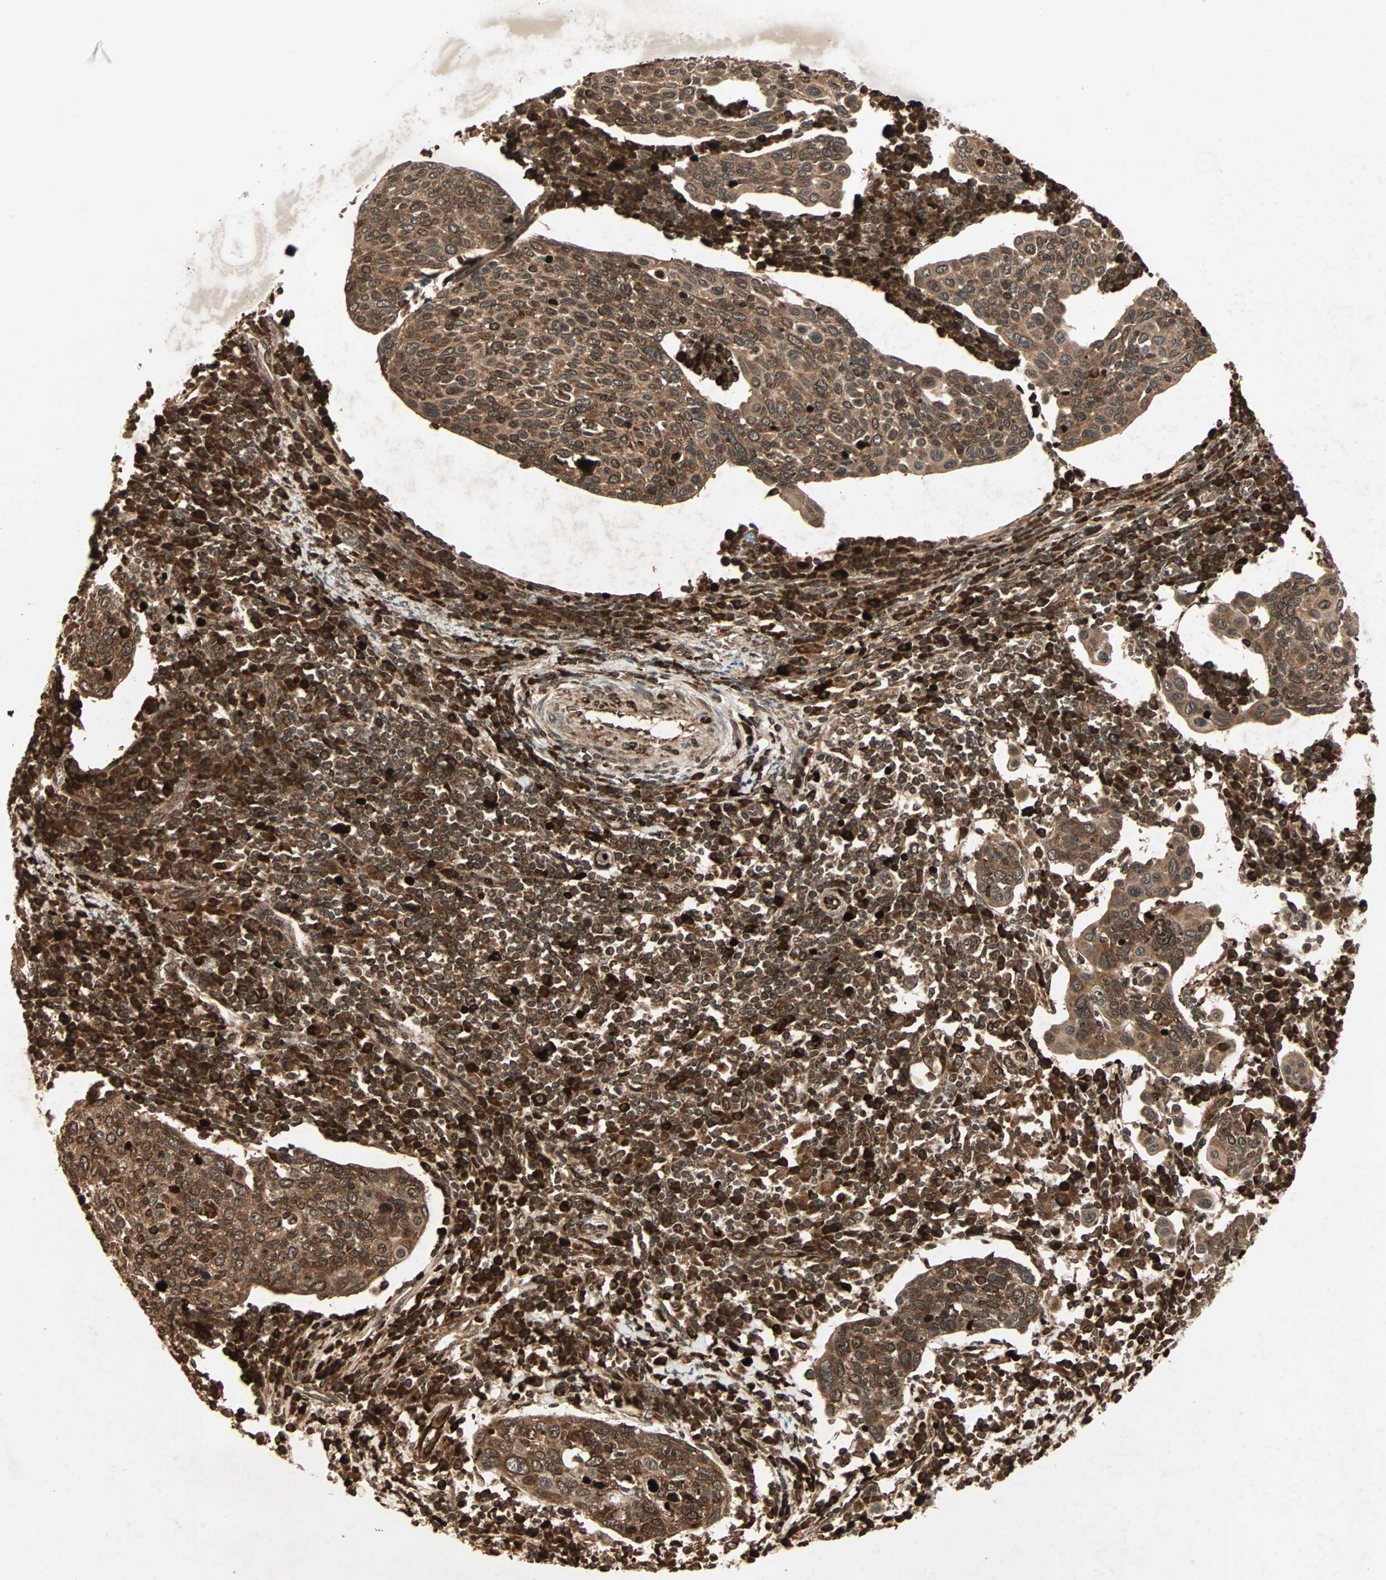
{"staining": {"intensity": "strong", "quantity": ">75%", "location": "cytoplasmic/membranous"}, "tissue": "cervical cancer", "cell_type": "Tumor cells", "image_type": "cancer", "snomed": [{"axis": "morphology", "description": "Squamous cell carcinoma, NOS"}, {"axis": "topography", "description": "Cervix"}], "caption": "A brown stain highlights strong cytoplasmic/membranous expression of a protein in human cervical cancer tumor cells. The protein is stained brown, and the nuclei are stained in blue (DAB (3,3'-diaminobenzidine) IHC with brightfield microscopy, high magnification).", "gene": "RFFL", "patient": {"sex": "female", "age": 40}}